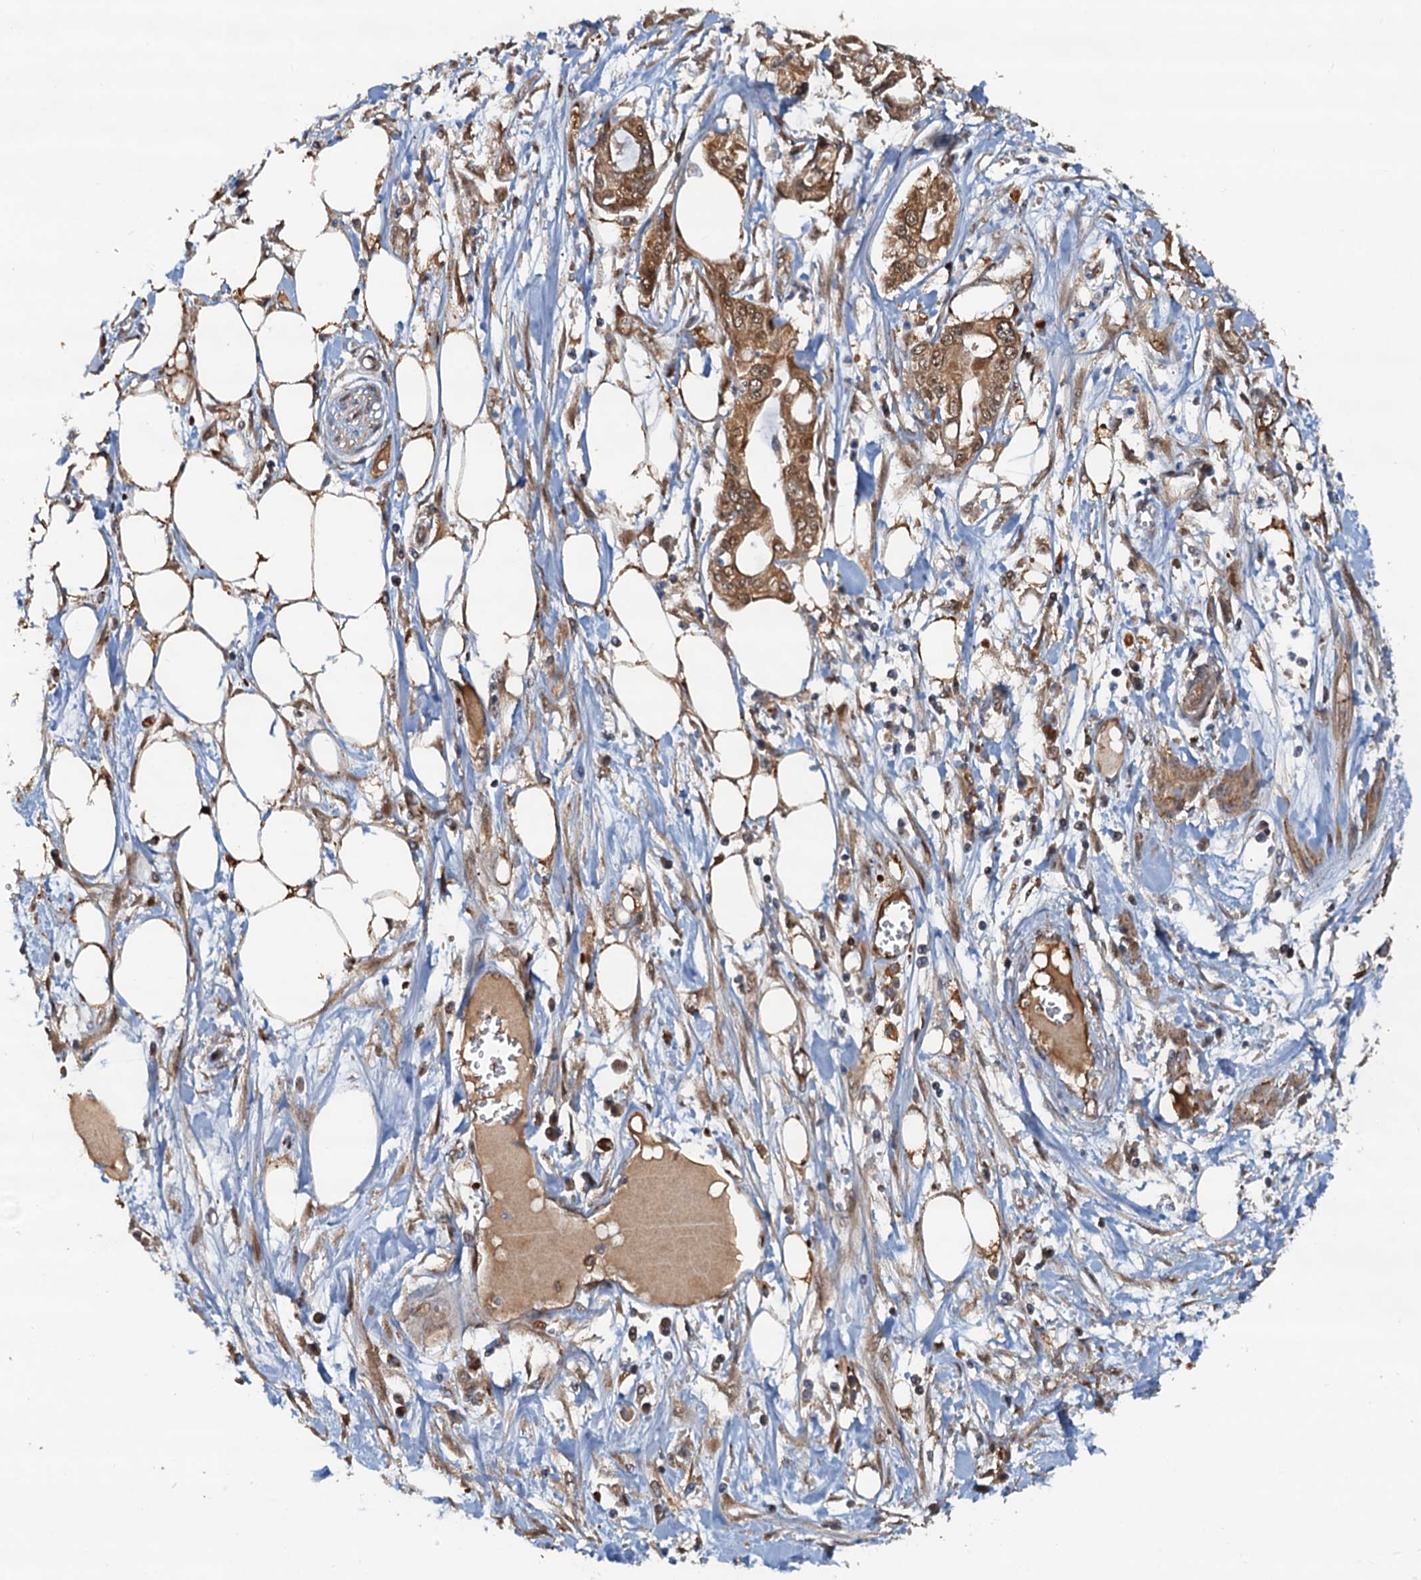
{"staining": {"intensity": "strong", "quantity": ">75%", "location": "cytoplasmic/membranous,nuclear"}, "tissue": "pancreatic cancer", "cell_type": "Tumor cells", "image_type": "cancer", "snomed": [{"axis": "morphology", "description": "Adenocarcinoma, NOS"}, {"axis": "topography", "description": "Pancreas"}], "caption": "Pancreatic cancer (adenocarcinoma) stained for a protein (brown) demonstrates strong cytoplasmic/membranous and nuclear positive staining in approximately >75% of tumor cells.", "gene": "AAGAB", "patient": {"sex": "male", "age": 68}}